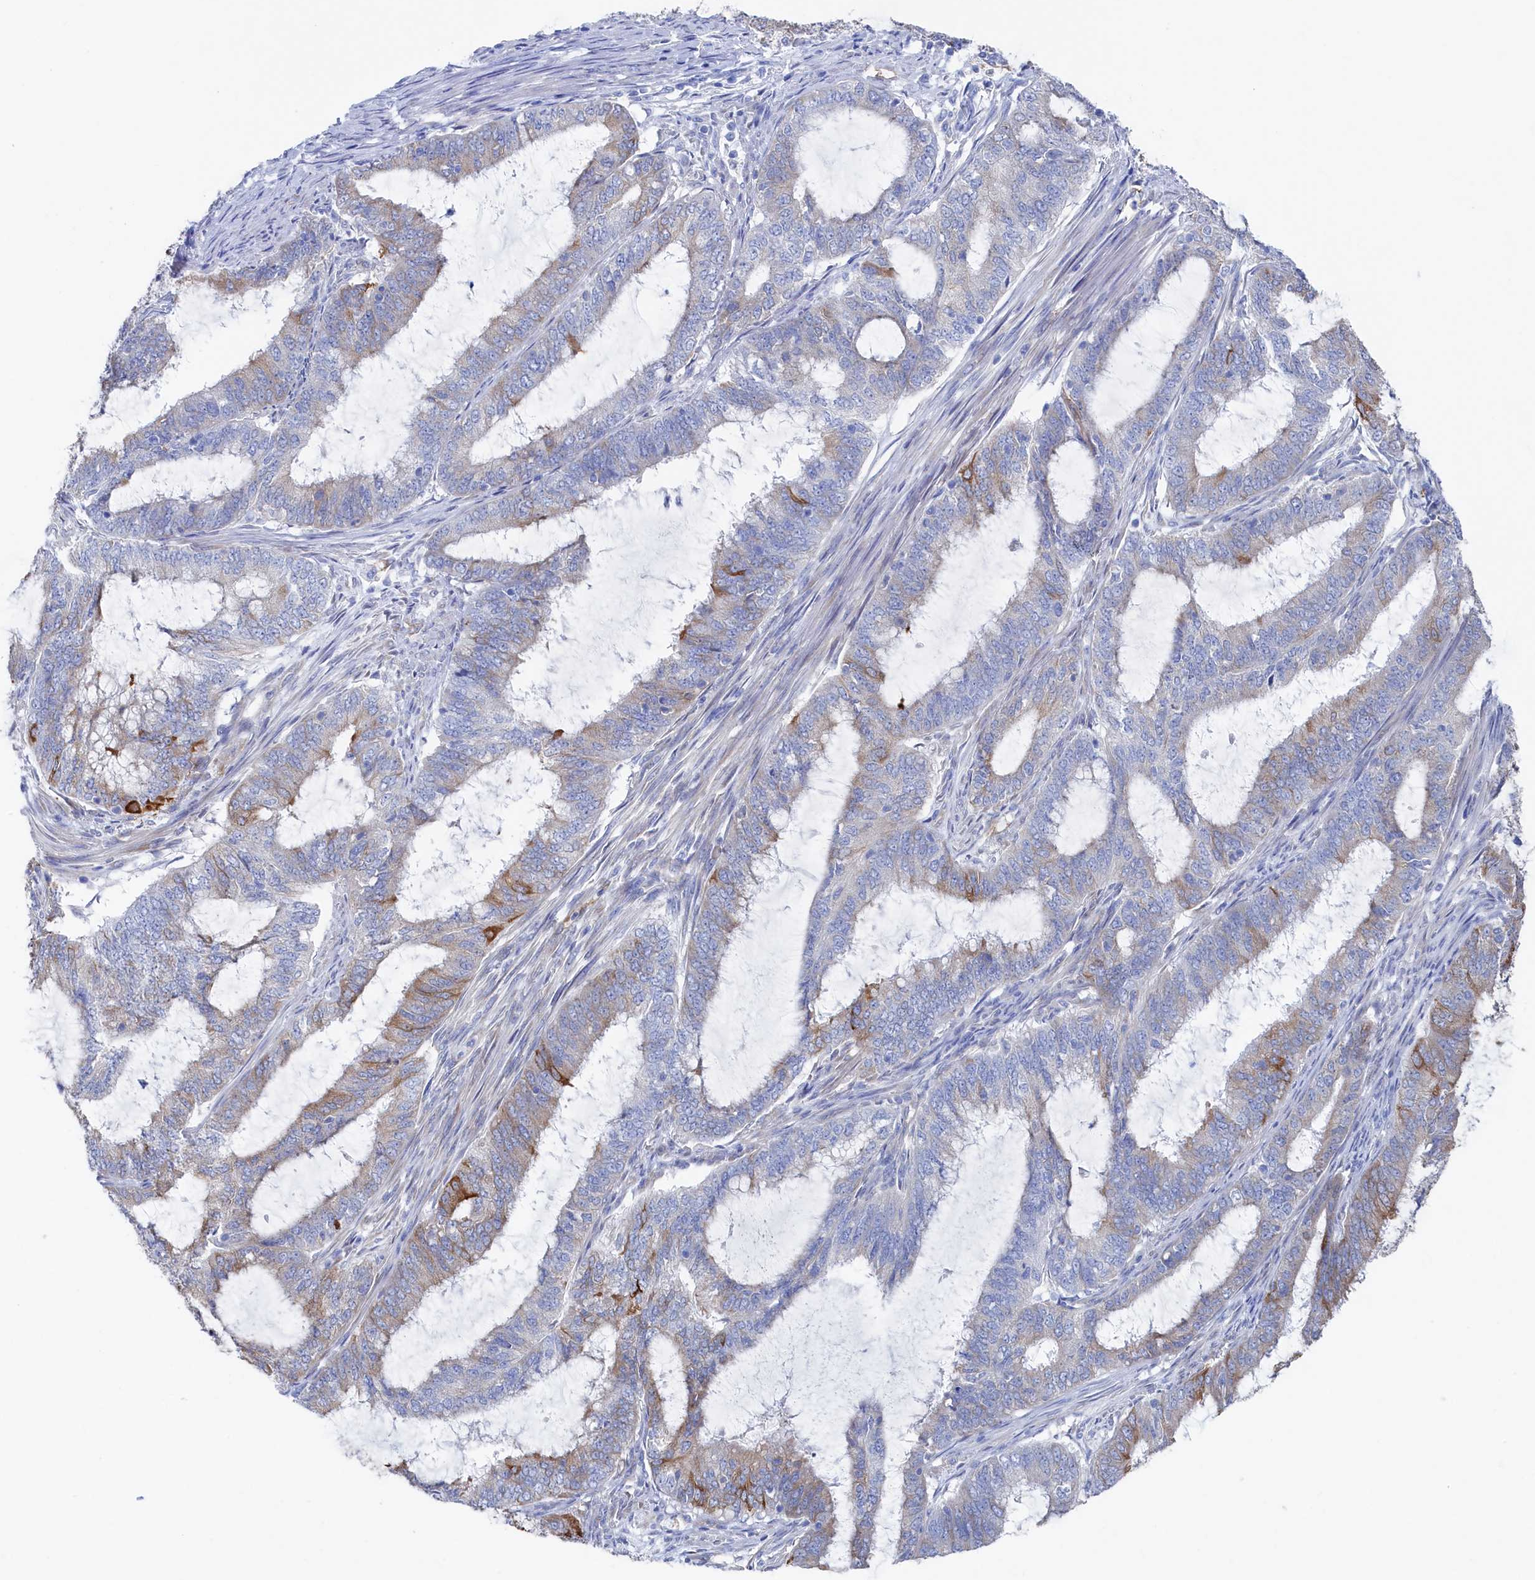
{"staining": {"intensity": "moderate", "quantity": "<25%", "location": "cytoplasmic/membranous"}, "tissue": "endometrial cancer", "cell_type": "Tumor cells", "image_type": "cancer", "snomed": [{"axis": "morphology", "description": "Adenocarcinoma, NOS"}, {"axis": "topography", "description": "Endometrium"}], "caption": "Protein positivity by IHC displays moderate cytoplasmic/membranous staining in approximately <25% of tumor cells in endometrial cancer (adenocarcinoma).", "gene": "TMOD2", "patient": {"sex": "female", "age": 51}}